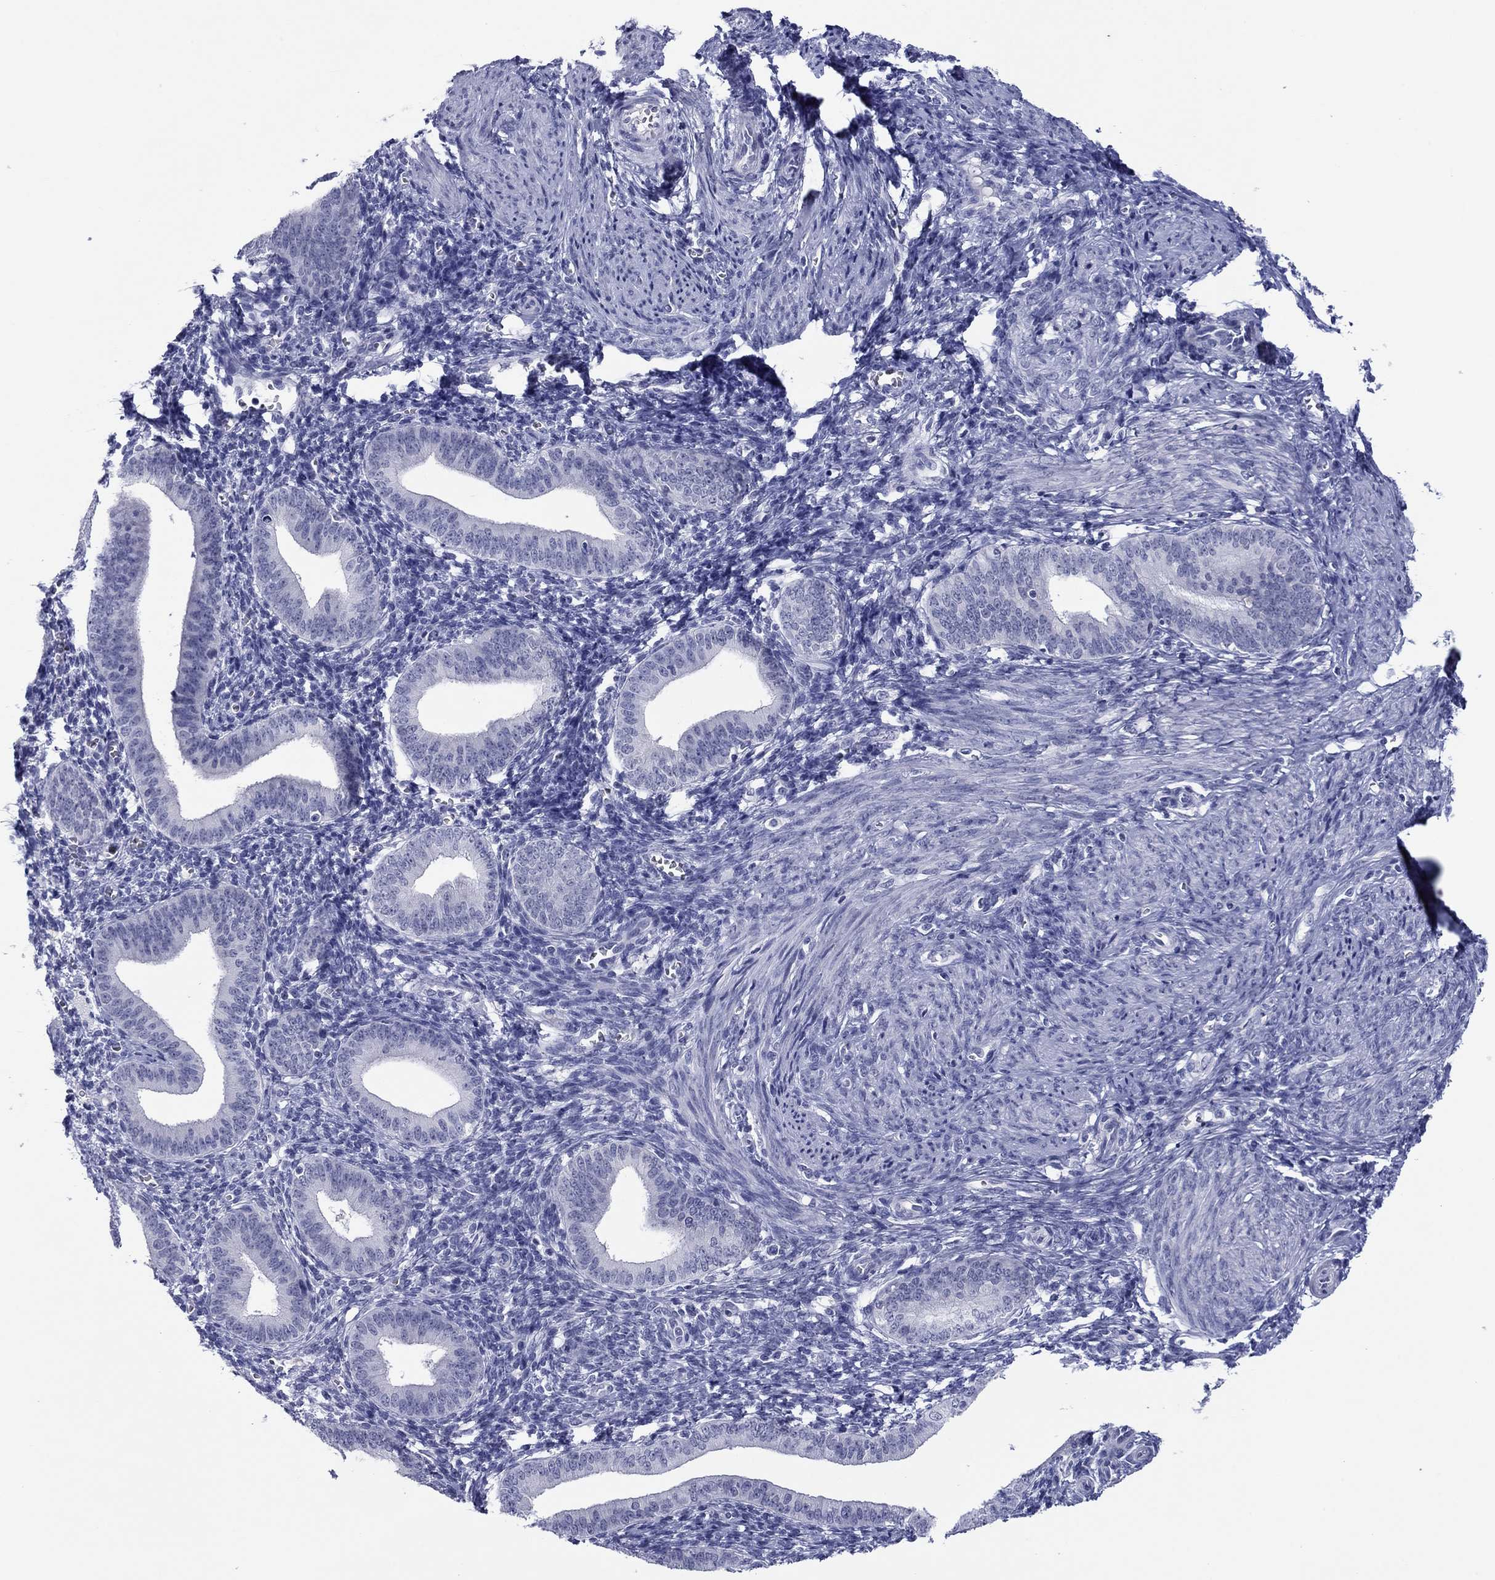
{"staining": {"intensity": "negative", "quantity": "none", "location": "none"}, "tissue": "endometrium", "cell_type": "Cells in endometrial stroma", "image_type": "normal", "snomed": [{"axis": "morphology", "description": "Normal tissue, NOS"}, {"axis": "topography", "description": "Endometrium"}], "caption": "An image of endometrium stained for a protein reveals no brown staining in cells in endometrial stroma.", "gene": "TCFL5", "patient": {"sex": "female", "age": 42}}